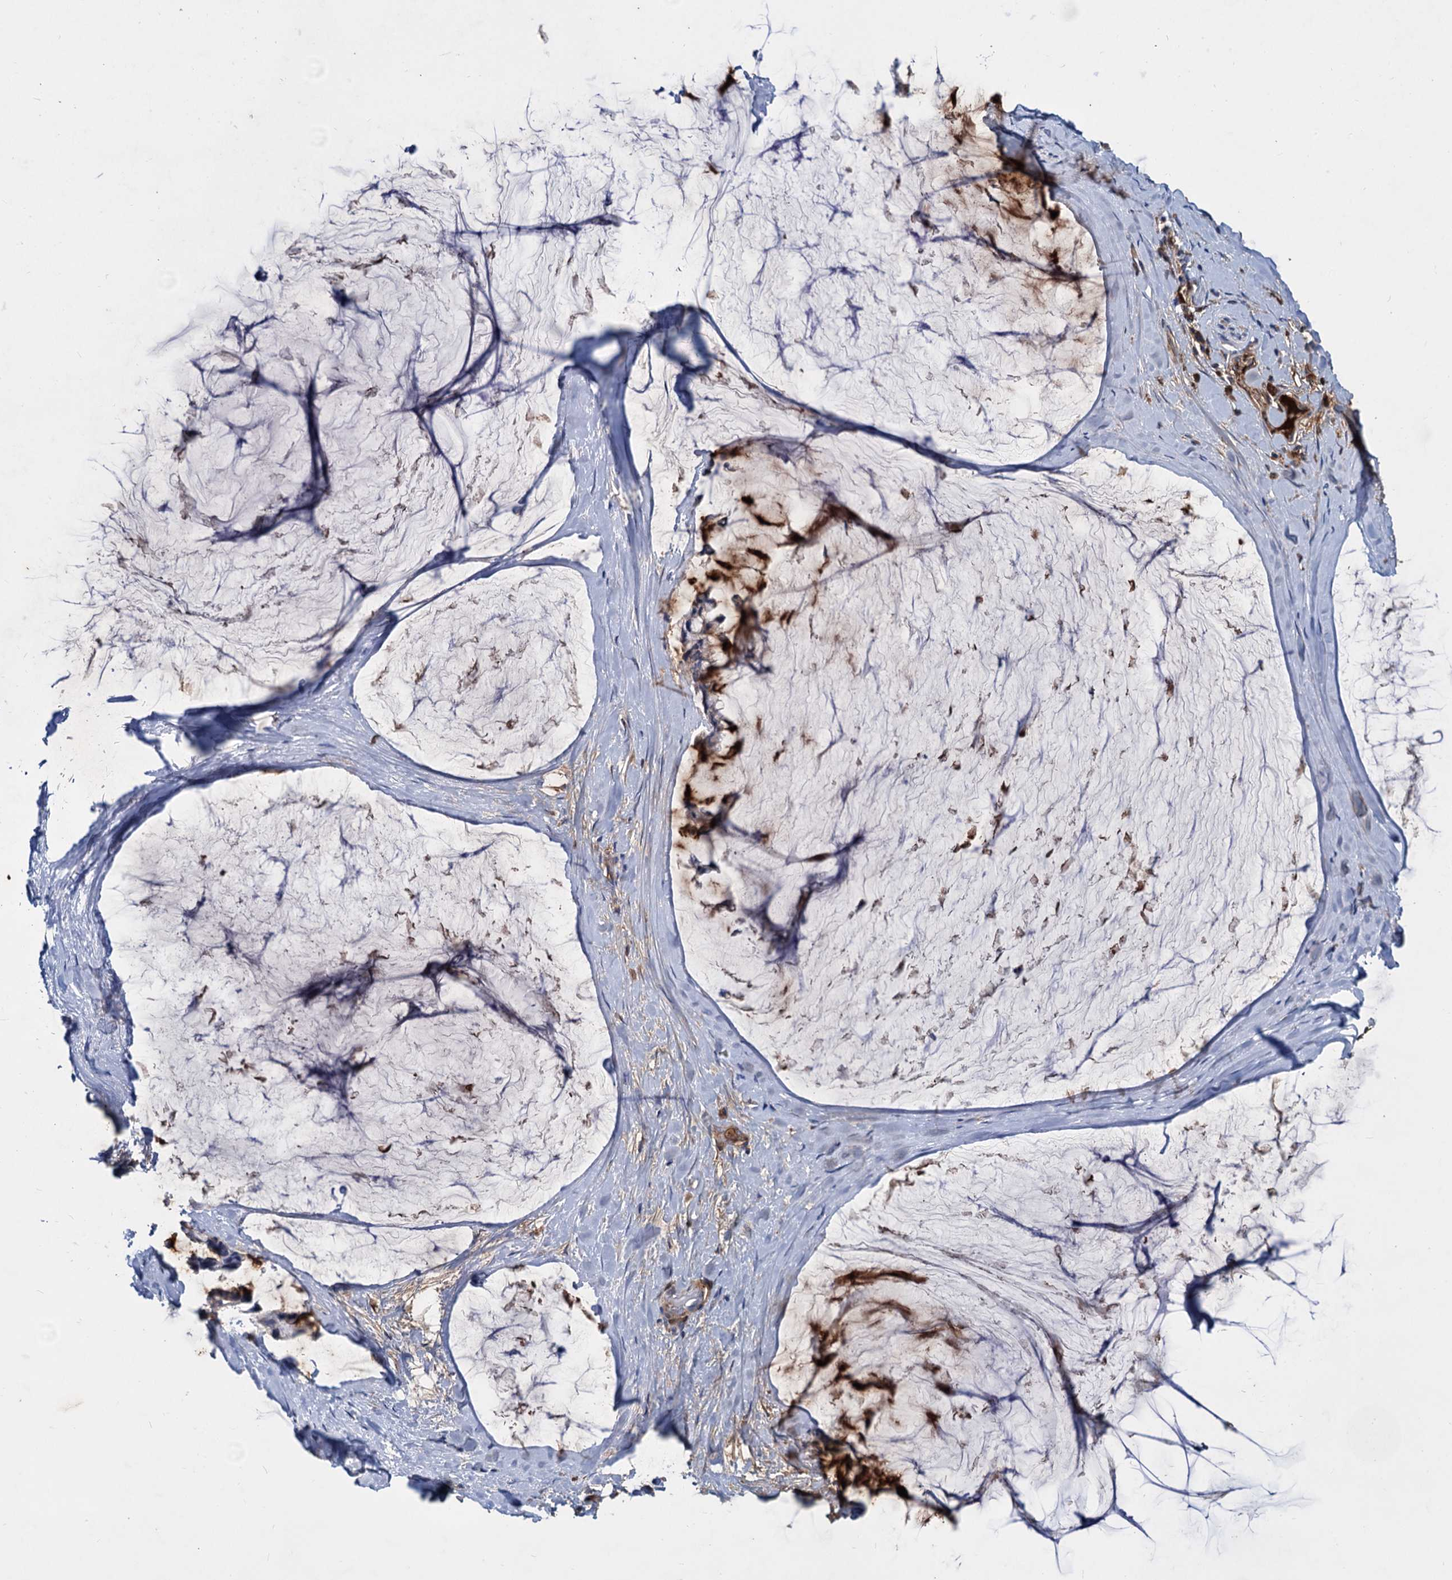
{"staining": {"intensity": "moderate", "quantity": "<25%", "location": "cytoplasmic/membranous"}, "tissue": "ovarian cancer", "cell_type": "Tumor cells", "image_type": "cancer", "snomed": [{"axis": "morphology", "description": "Cystadenocarcinoma, mucinous, NOS"}, {"axis": "topography", "description": "Ovary"}], "caption": "Ovarian mucinous cystadenocarcinoma tissue demonstrates moderate cytoplasmic/membranous expression in approximately <25% of tumor cells, visualized by immunohistochemistry. Nuclei are stained in blue.", "gene": "CHRD", "patient": {"sex": "female", "age": 39}}